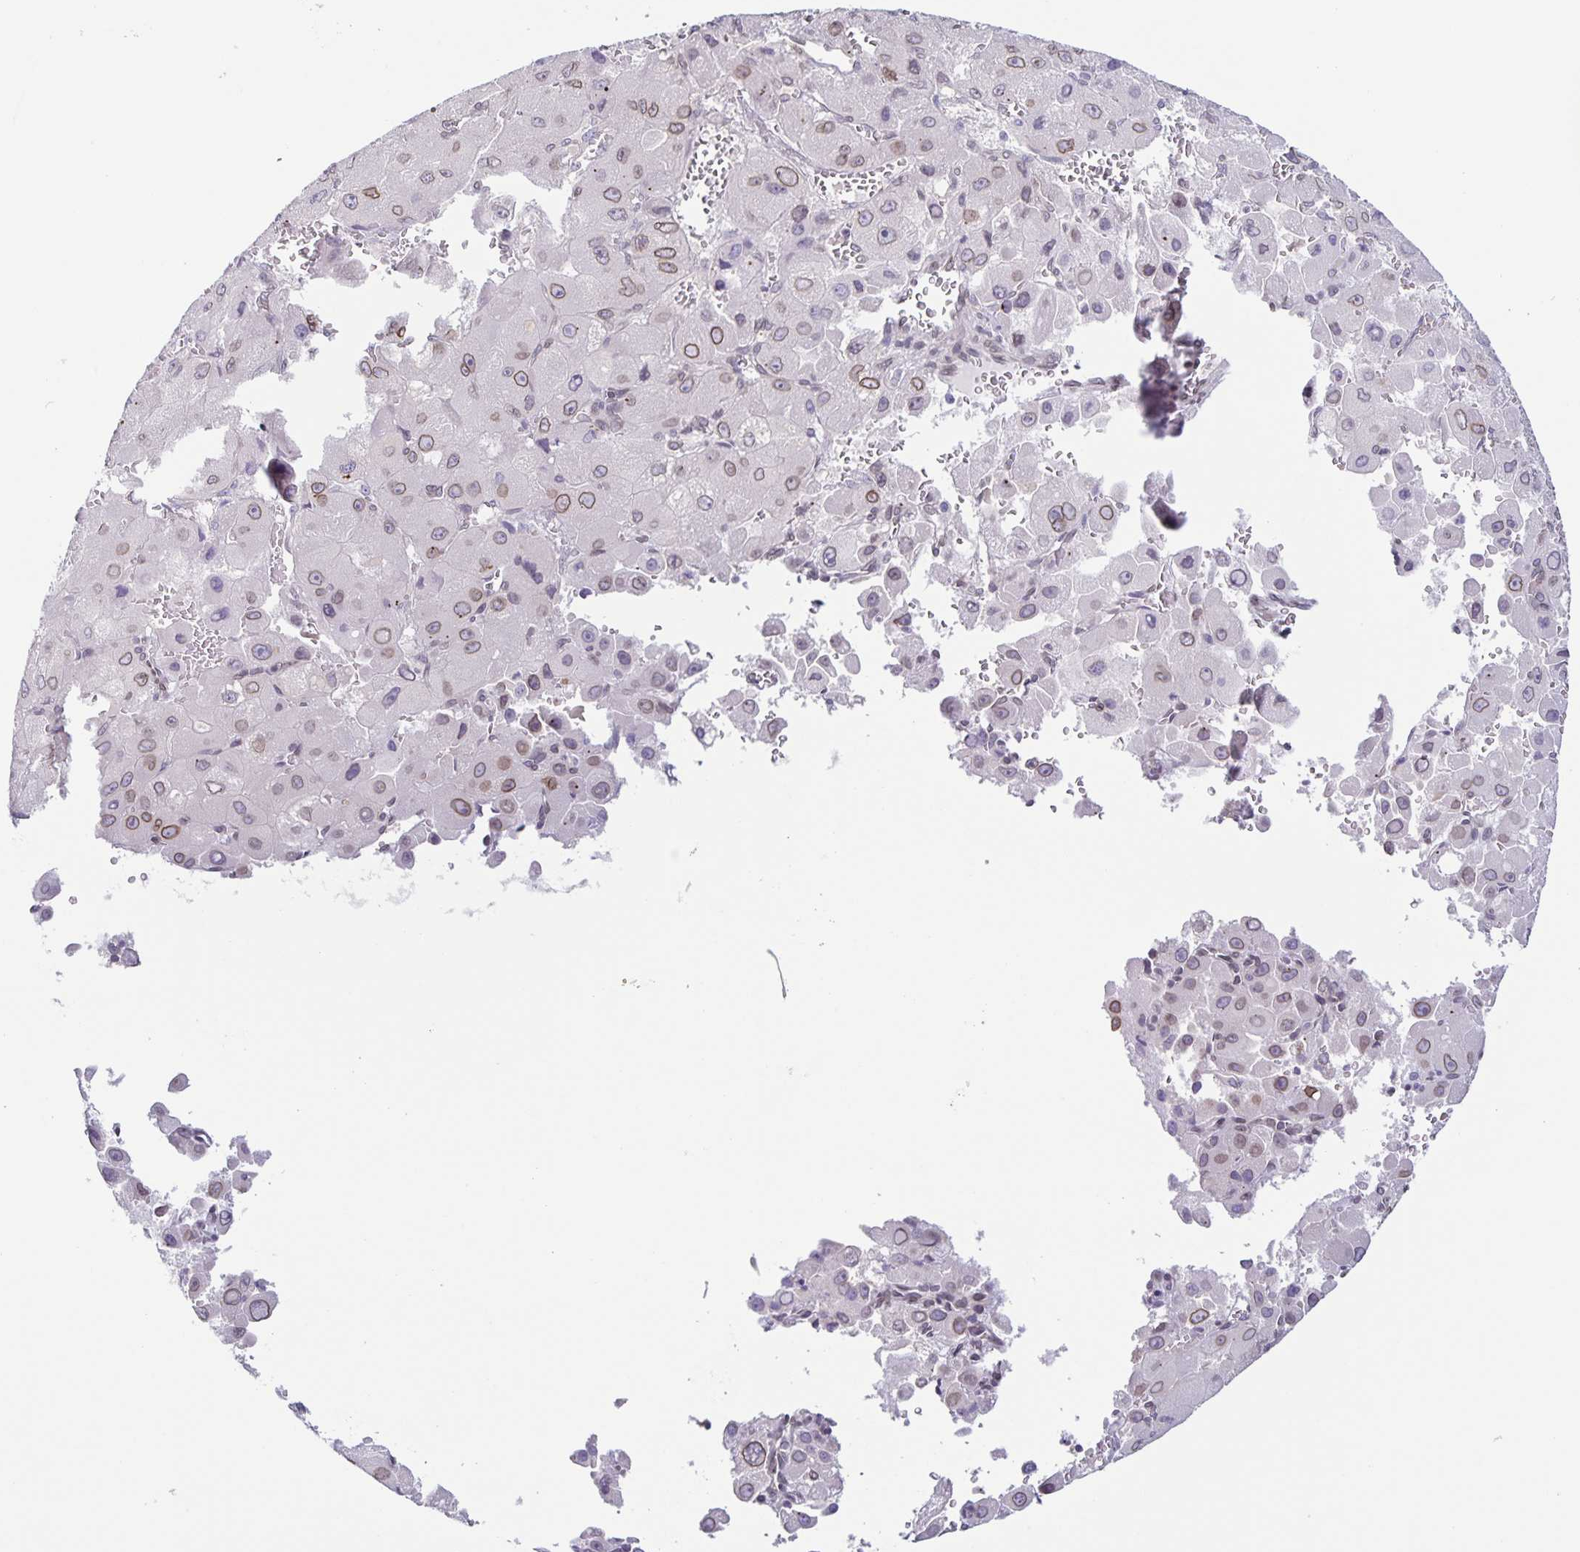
{"staining": {"intensity": "moderate", "quantity": "25%-75%", "location": "cytoplasmic/membranous,nuclear"}, "tissue": "liver cancer", "cell_type": "Tumor cells", "image_type": "cancer", "snomed": [{"axis": "morphology", "description": "Carcinoma, Hepatocellular, NOS"}, {"axis": "topography", "description": "Liver"}], "caption": "Immunohistochemistry (DAB (3,3'-diaminobenzidine)) staining of human liver hepatocellular carcinoma reveals moderate cytoplasmic/membranous and nuclear protein expression in about 25%-75% of tumor cells.", "gene": "SYNE2", "patient": {"sex": "male", "age": 27}}